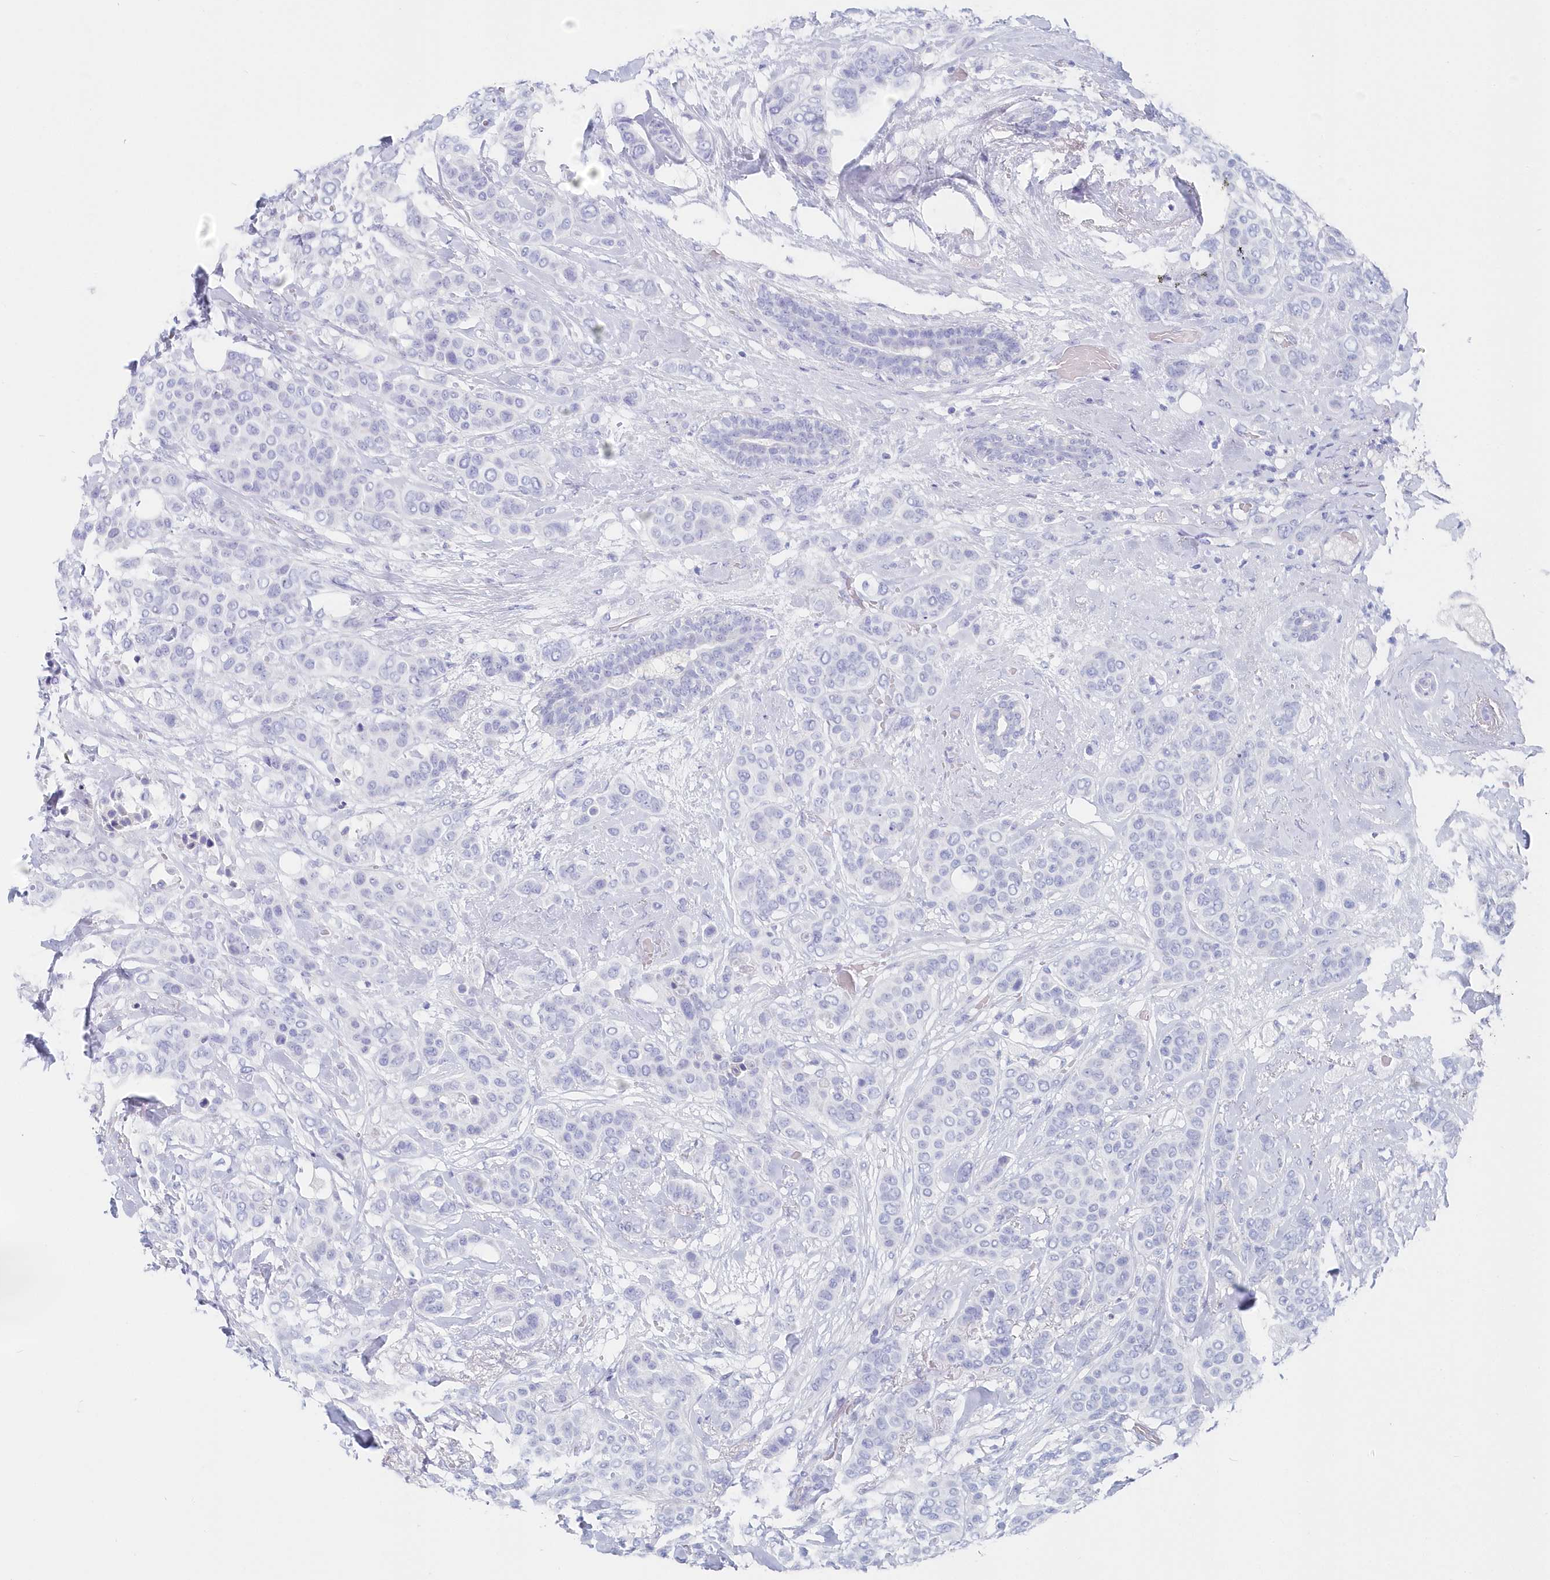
{"staining": {"intensity": "negative", "quantity": "none", "location": "none"}, "tissue": "breast cancer", "cell_type": "Tumor cells", "image_type": "cancer", "snomed": [{"axis": "morphology", "description": "Lobular carcinoma"}, {"axis": "topography", "description": "Breast"}], "caption": "Human lobular carcinoma (breast) stained for a protein using IHC displays no positivity in tumor cells.", "gene": "CSNK1G2", "patient": {"sex": "female", "age": 51}}